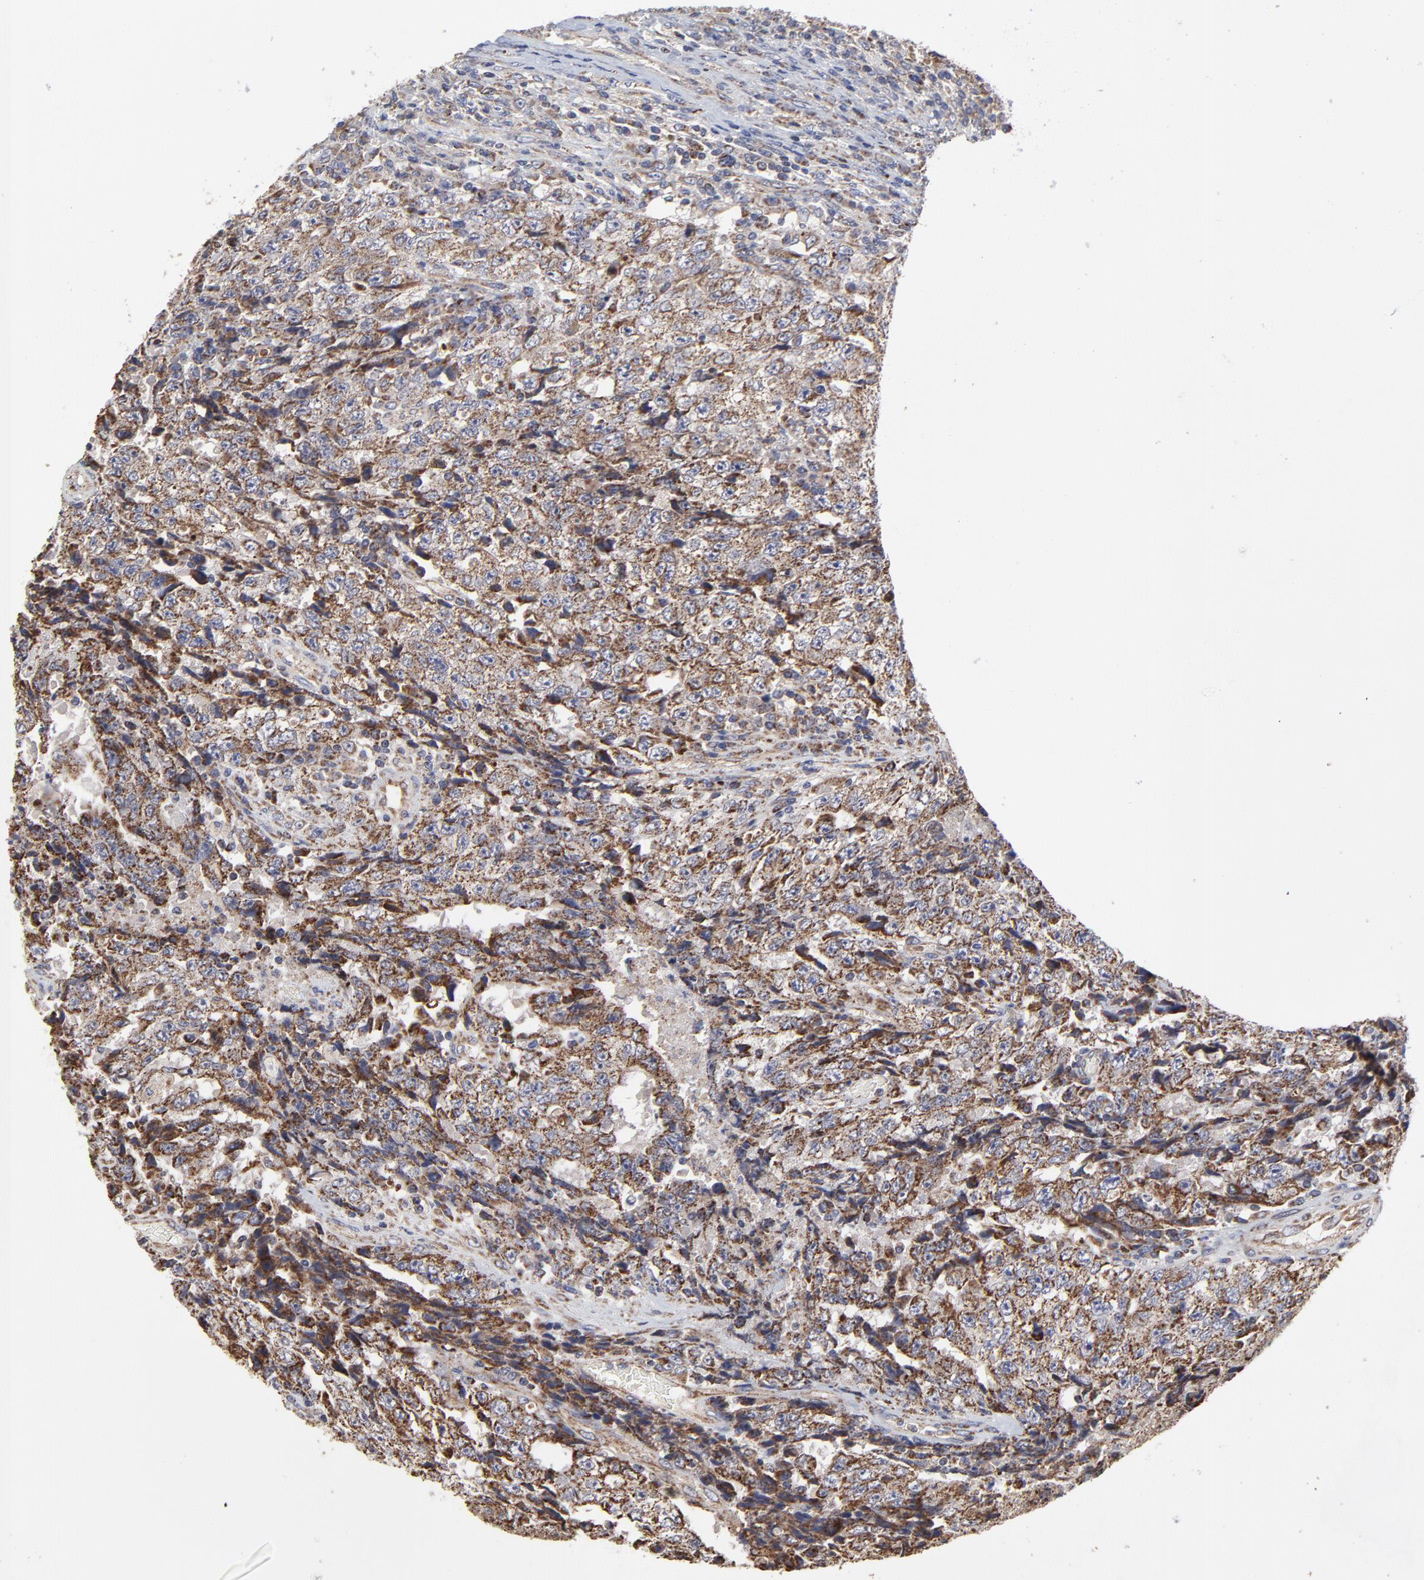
{"staining": {"intensity": "weak", "quantity": ">75%", "location": "cytoplasmic/membranous"}, "tissue": "testis cancer", "cell_type": "Tumor cells", "image_type": "cancer", "snomed": [{"axis": "morphology", "description": "Necrosis, NOS"}, {"axis": "morphology", "description": "Carcinoma, Embryonal, NOS"}, {"axis": "topography", "description": "Testis"}], "caption": "Protein staining shows weak cytoplasmic/membranous expression in about >75% of tumor cells in testis cancer.", "gene": "ZNF550", "patient": {"sex": "male", "age": 19}}